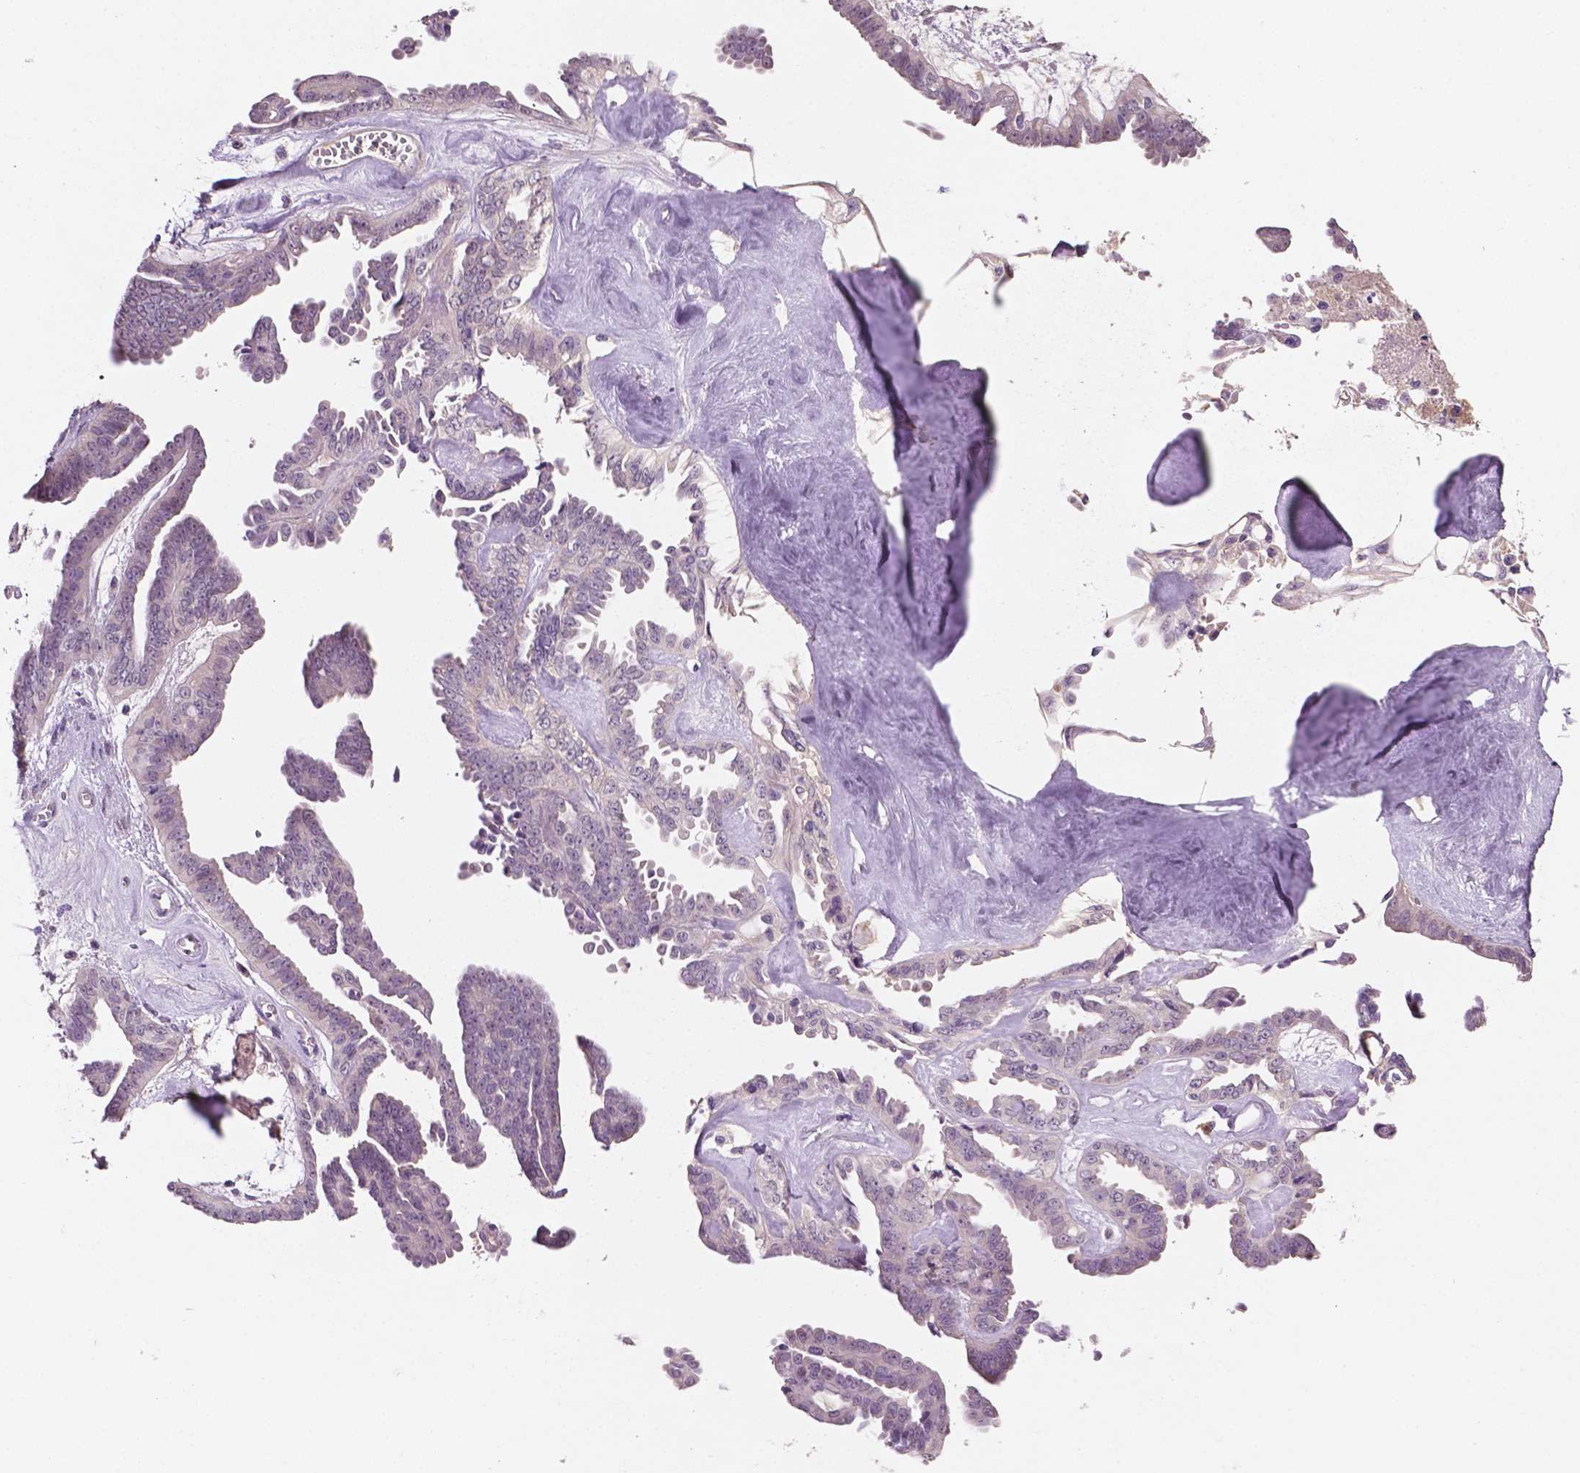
{"staining": {"intensity": "negative", "quantity": "none", "location": "none"}, "tissue": "ovarian cancer", "cell_type": "Tumor cells", "image_type": "cancer", "snomed": [{"axis": "morphology", "description": "Cystadenocarcinoma, serous, NOS"}, {"axis": "topography", "description": "Ovary"}], "caption": "The photomicrograph exhibits no significant staining in tumor cells of serous cystadenocarcinoma (ovarian). (DAB (3,3'-diaminobenzidine) immunohistochemistry with hematoxylin counter stain).", "gene": "MROH6", "patient": {"sex": "female", "age": 71}}